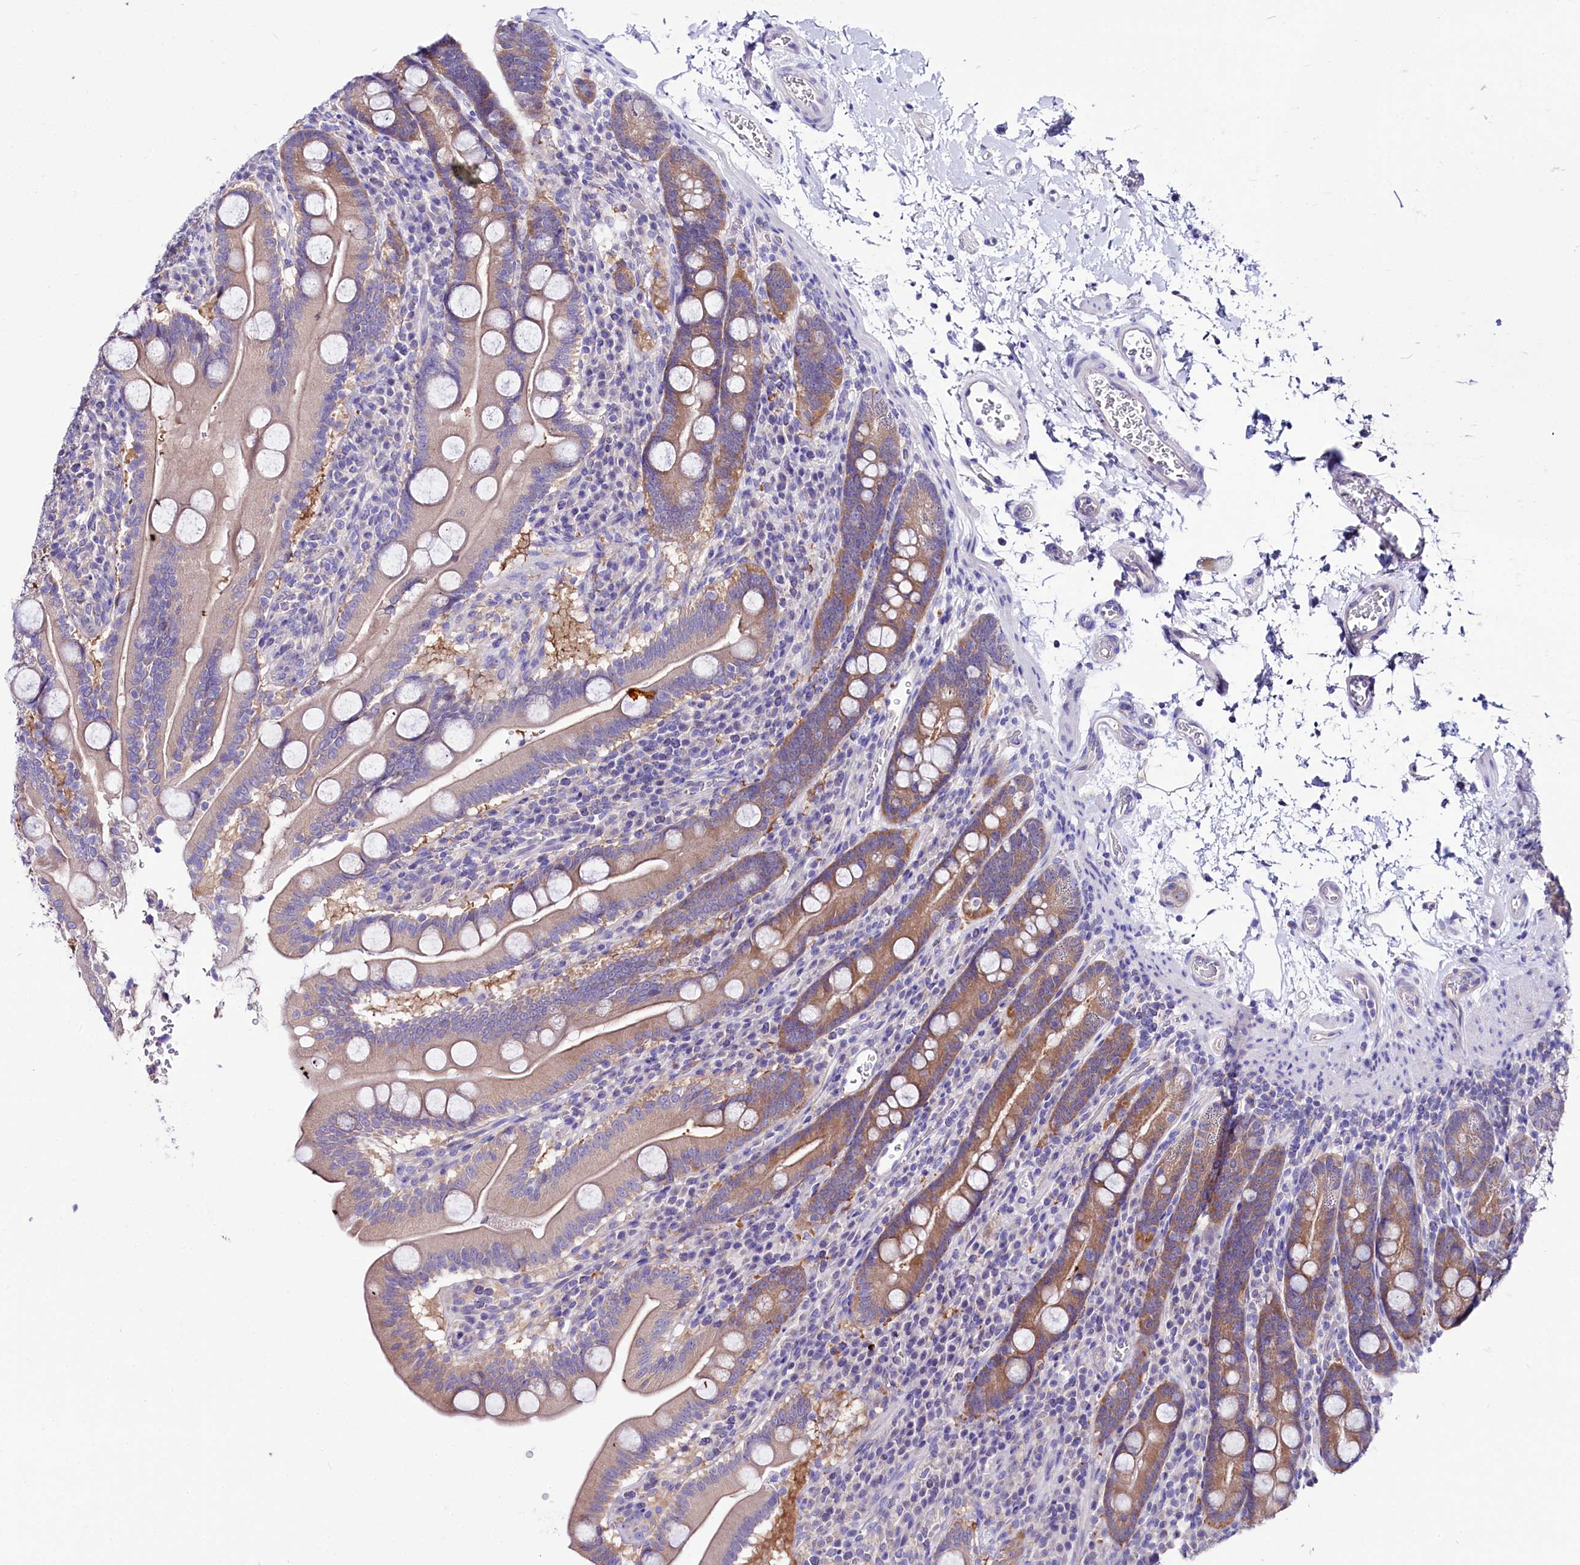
{"staining": {"intensity": "moderate", "quantity": "25%-75%", "location": "cytoplasmic/membranous"}, "tissue": "duodenum", "cell_type": "Glandular cells", "image_type": "normal", "snomed": [{"axis": "morphology", "description": "Normal tissue, NOS"}, {"axis": "topography", "description": "Duodenum"}], "caption": "The immunohistochemical stain highlights moderate cytoplasmic/membranous expression in glandular cells of benign duodenum. (brown staining indicates protein expression, while blue staining denotes nuclei).", "gene": "ABHD5", "patient": {"sex": "male", "age": 35}}